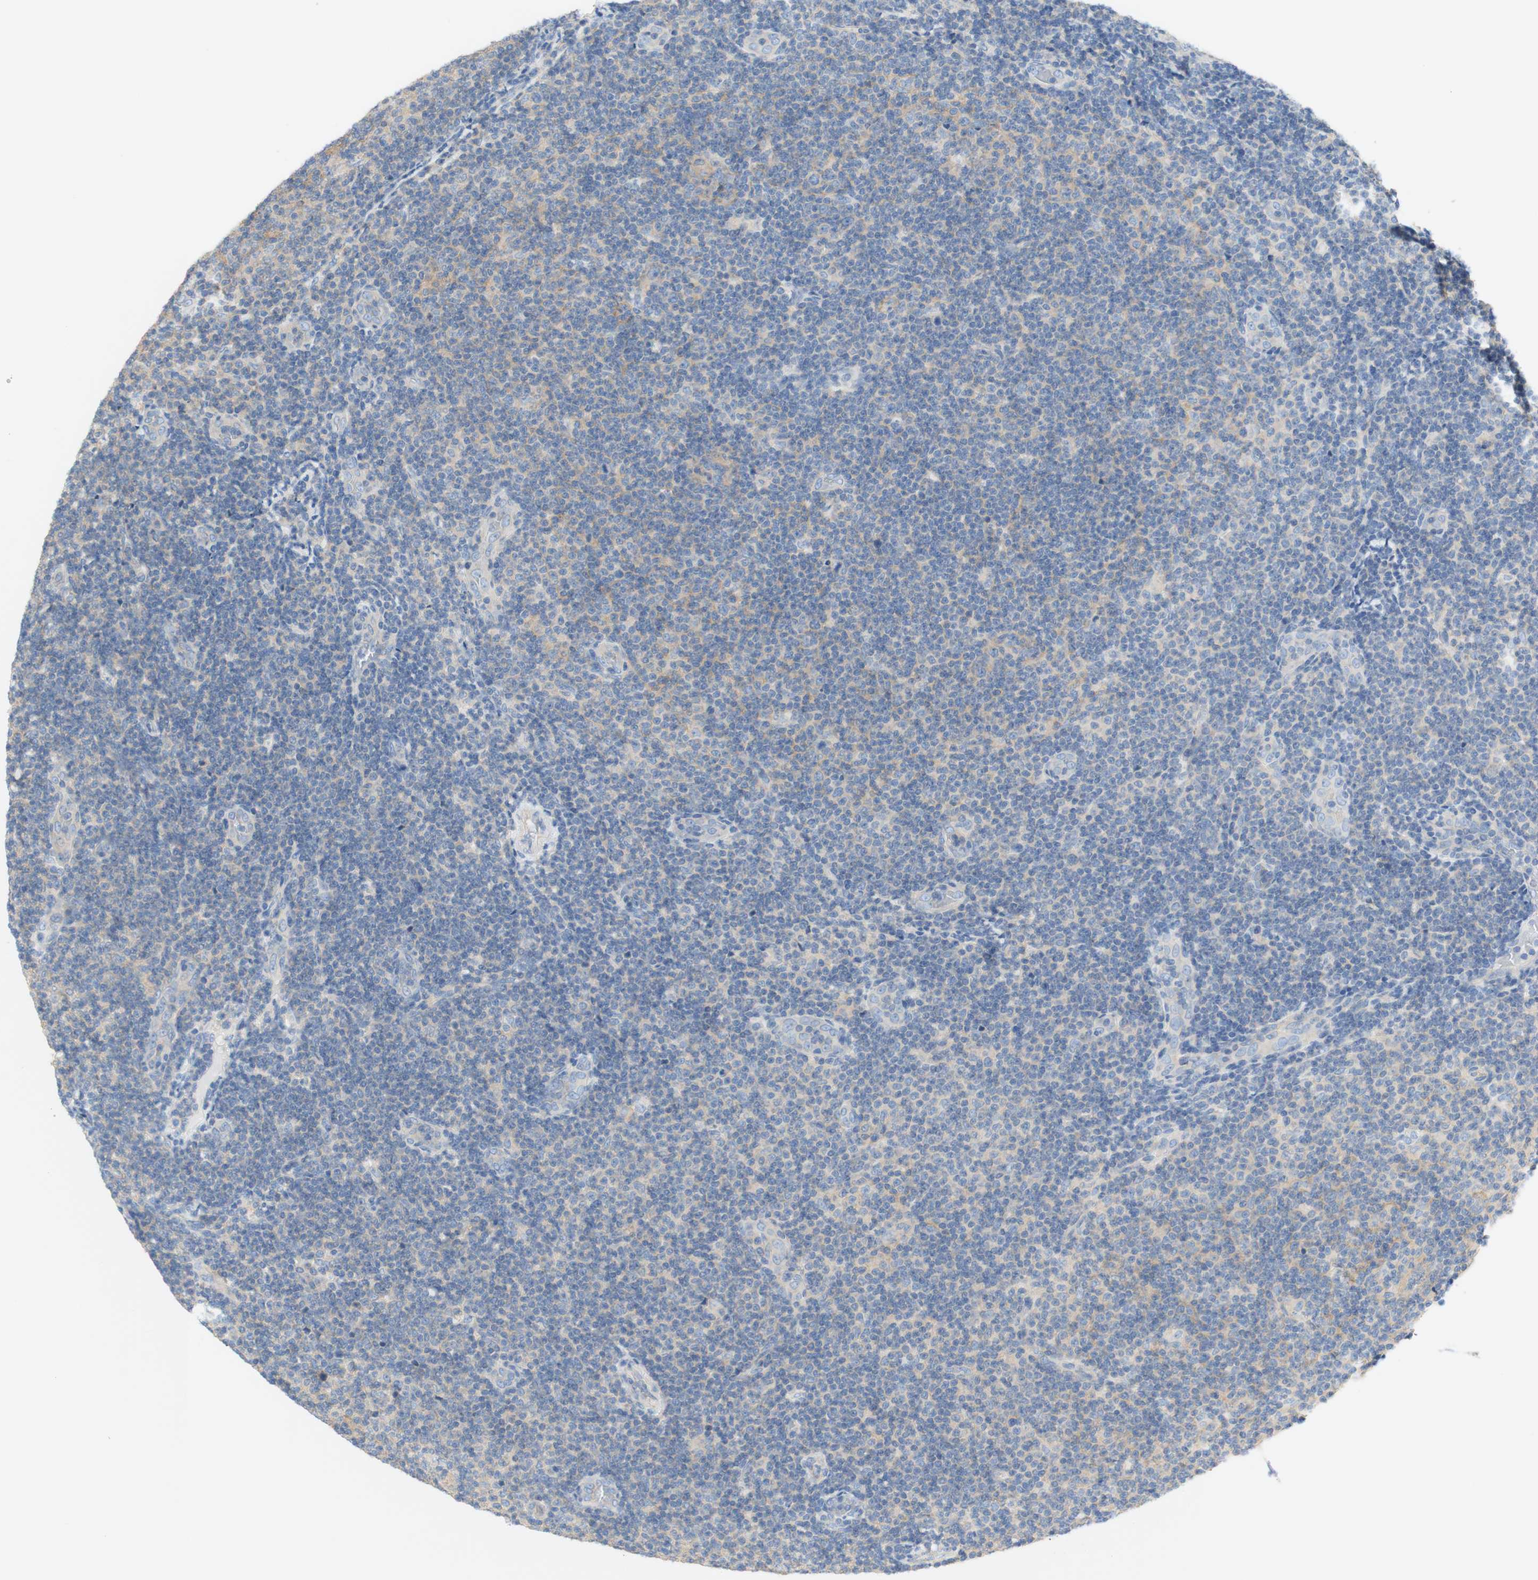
{"staining": {"intensity": "negative", "quantity": "none", "location": "none"}, "tissue": "lymphoma", "cell_type": "Tumor cells", "image_type": "cancer", "snomed": [{"axis": "morphology", "description": "Malignant lymphoma, non-Hodgkin's type, Low grade"}, {"axis": "topography", "description": "Lymph node"}], "caption": "An image of human lymphoma is negative for staining in tumor cells.", "gene": "ATP2B1", "patient": {"sex": "male", "age": 83}}